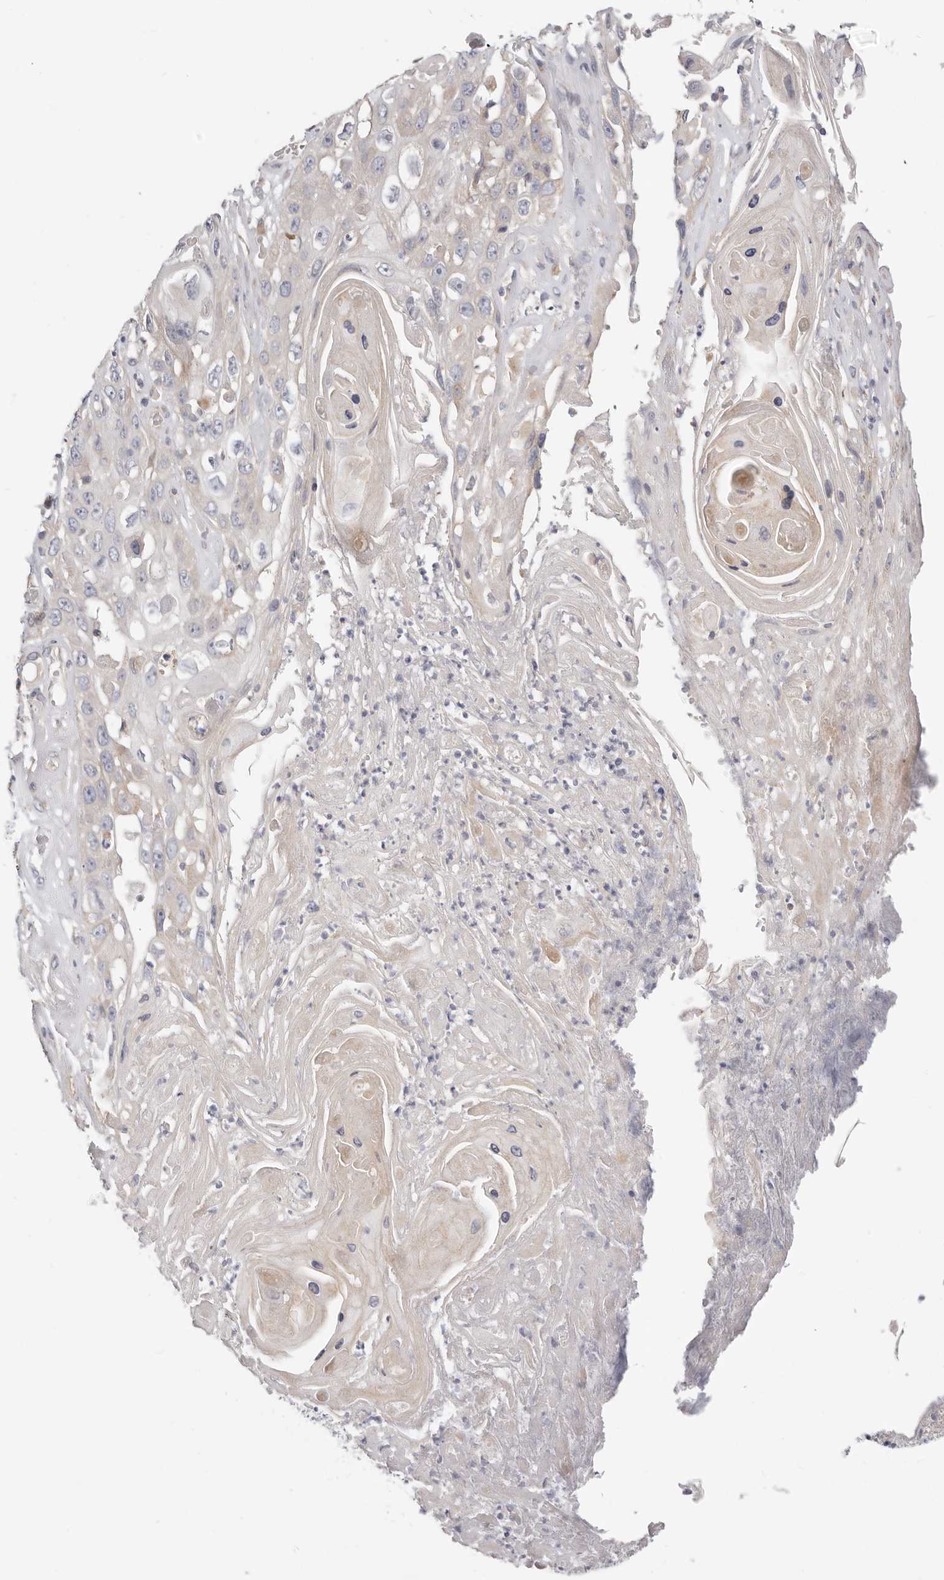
{"staining": {"intensity": "negative", "quantity": "none", "location": "none"}, "tissue": "skin cancer", "cell_type": "Tumor cells", "image_type": "cancer", "snomed": [{"axis": "morphology", "description": "Squamous cell carcinoma, NOS"}, {"axis": "topography", "description": "Skin"}], "caption": "Immunohistochemical staining of skin cancer exhibits no significant expression in tumor cells.", "gene": "TFB2M", "patient": {"sex": "male", "age": 55}}